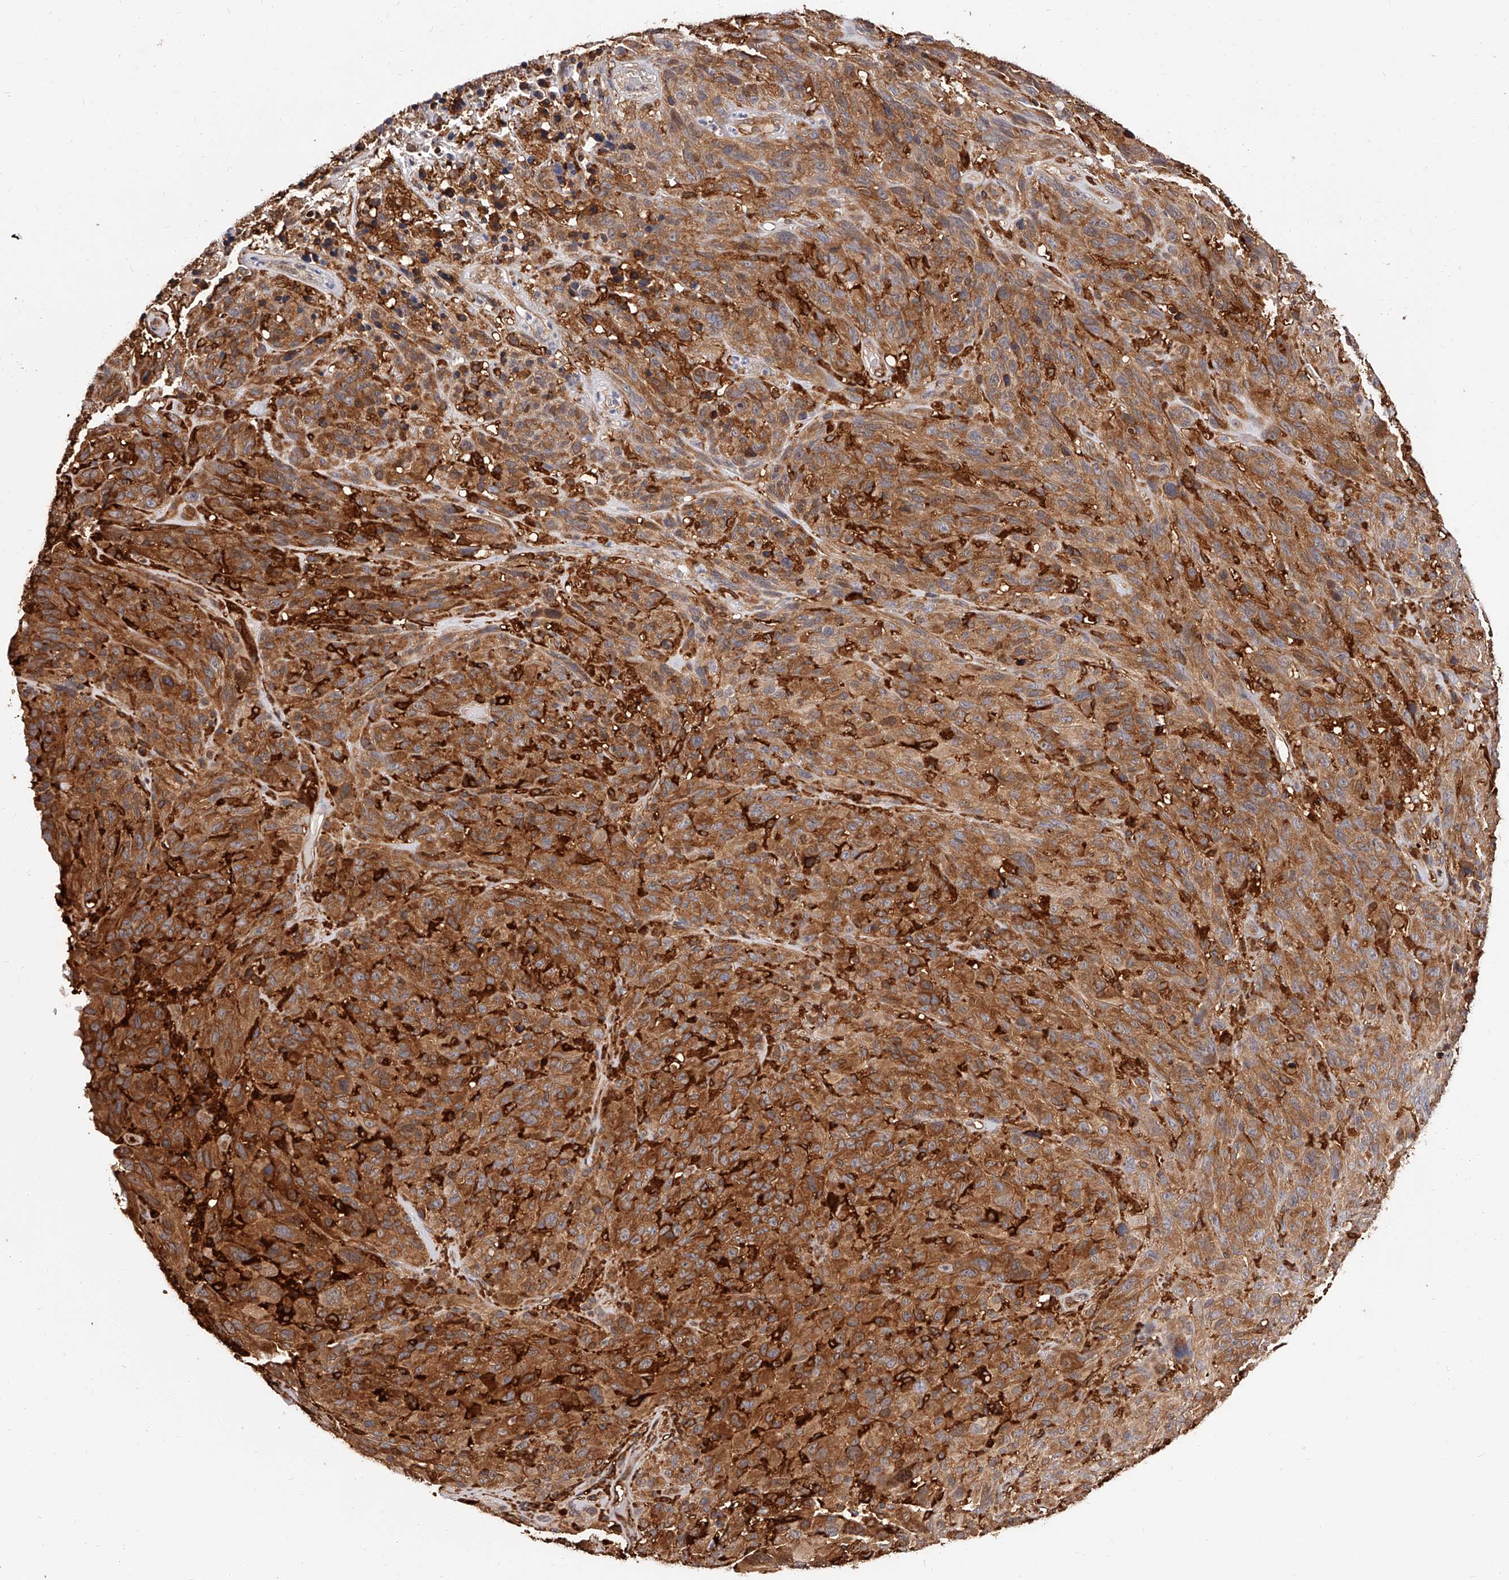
{"staining": {"intensity": "moderate", "quantity": ">75%", "location": "cytoplasmic/membranous"}, "tissue": "melanoma", "cell_type": "Tumor cells", "image_type": "cancer", "snomed": [{"axis": "morphology", "description": "Malignant melanoma, NOS"}, {"axis": "topography", "description": "Skin of head"}], "caption": "Protein staining of melanoma tissue shows moderate cytoplasmic/membranous staining in about >75% of tumor cells.", "gene": "LAP3", "patient": {"sex": "male", "age": 96}}